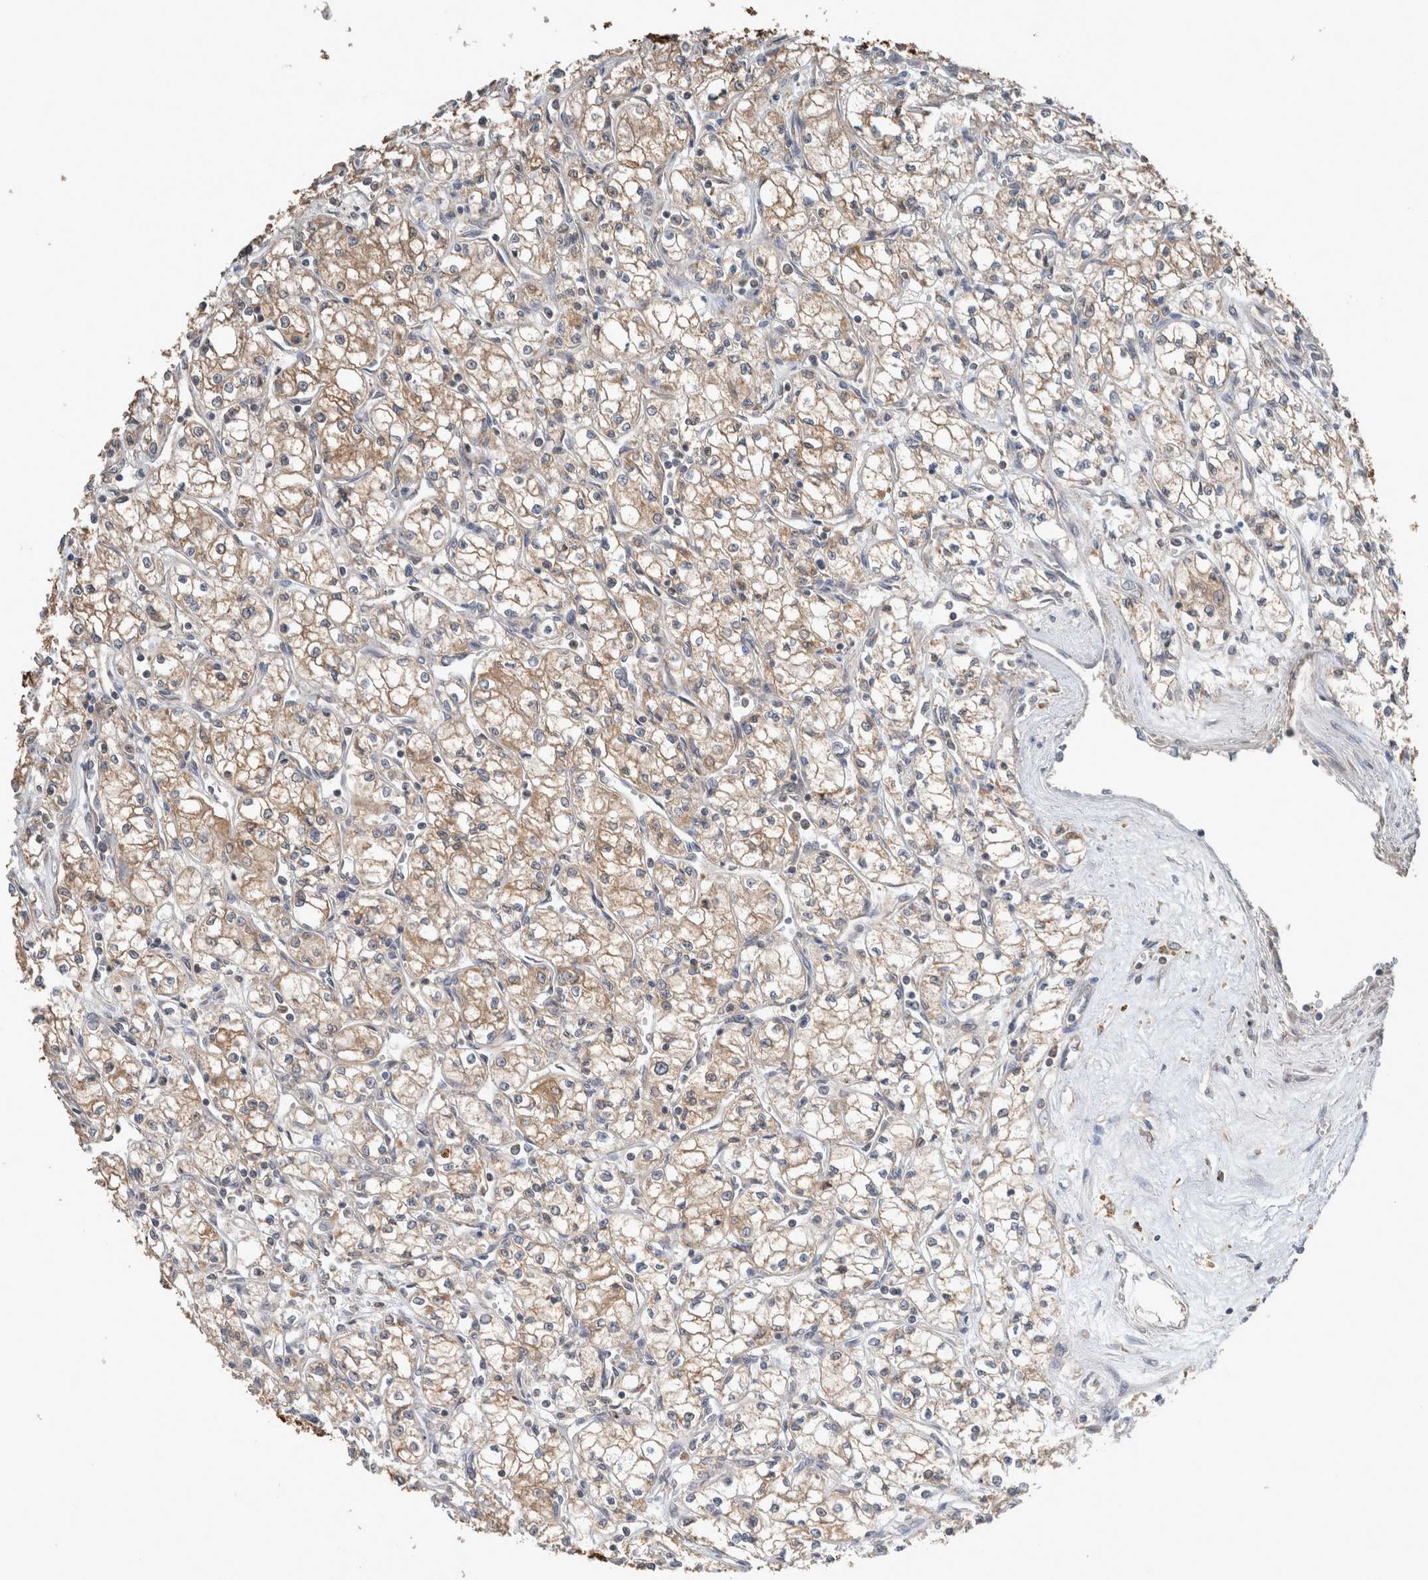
{"staining": {"intensity": "weak", "quantity": "25%-75%", "location": "cytoplasmic/membranous"}, "tissue": "renal cancer", "cell_type": "Tumor cells", "image_type": "cancer", "snomed": [{"axis": "morphology", "description": "Normal tissue, NOS"}, {"axis": "morphology", "description": "Adenocarcinoma, NOS"}, {"axis": "topography", "description": "Kidney"}], "caption": "Protein staining of renal cancer tissue demonstrates weak cytoplasmic/membranous staining in approximately 25%-75% of tumor cells.", "gene": "ERAP2", "patient": {"sex": "male", "age": 59}}